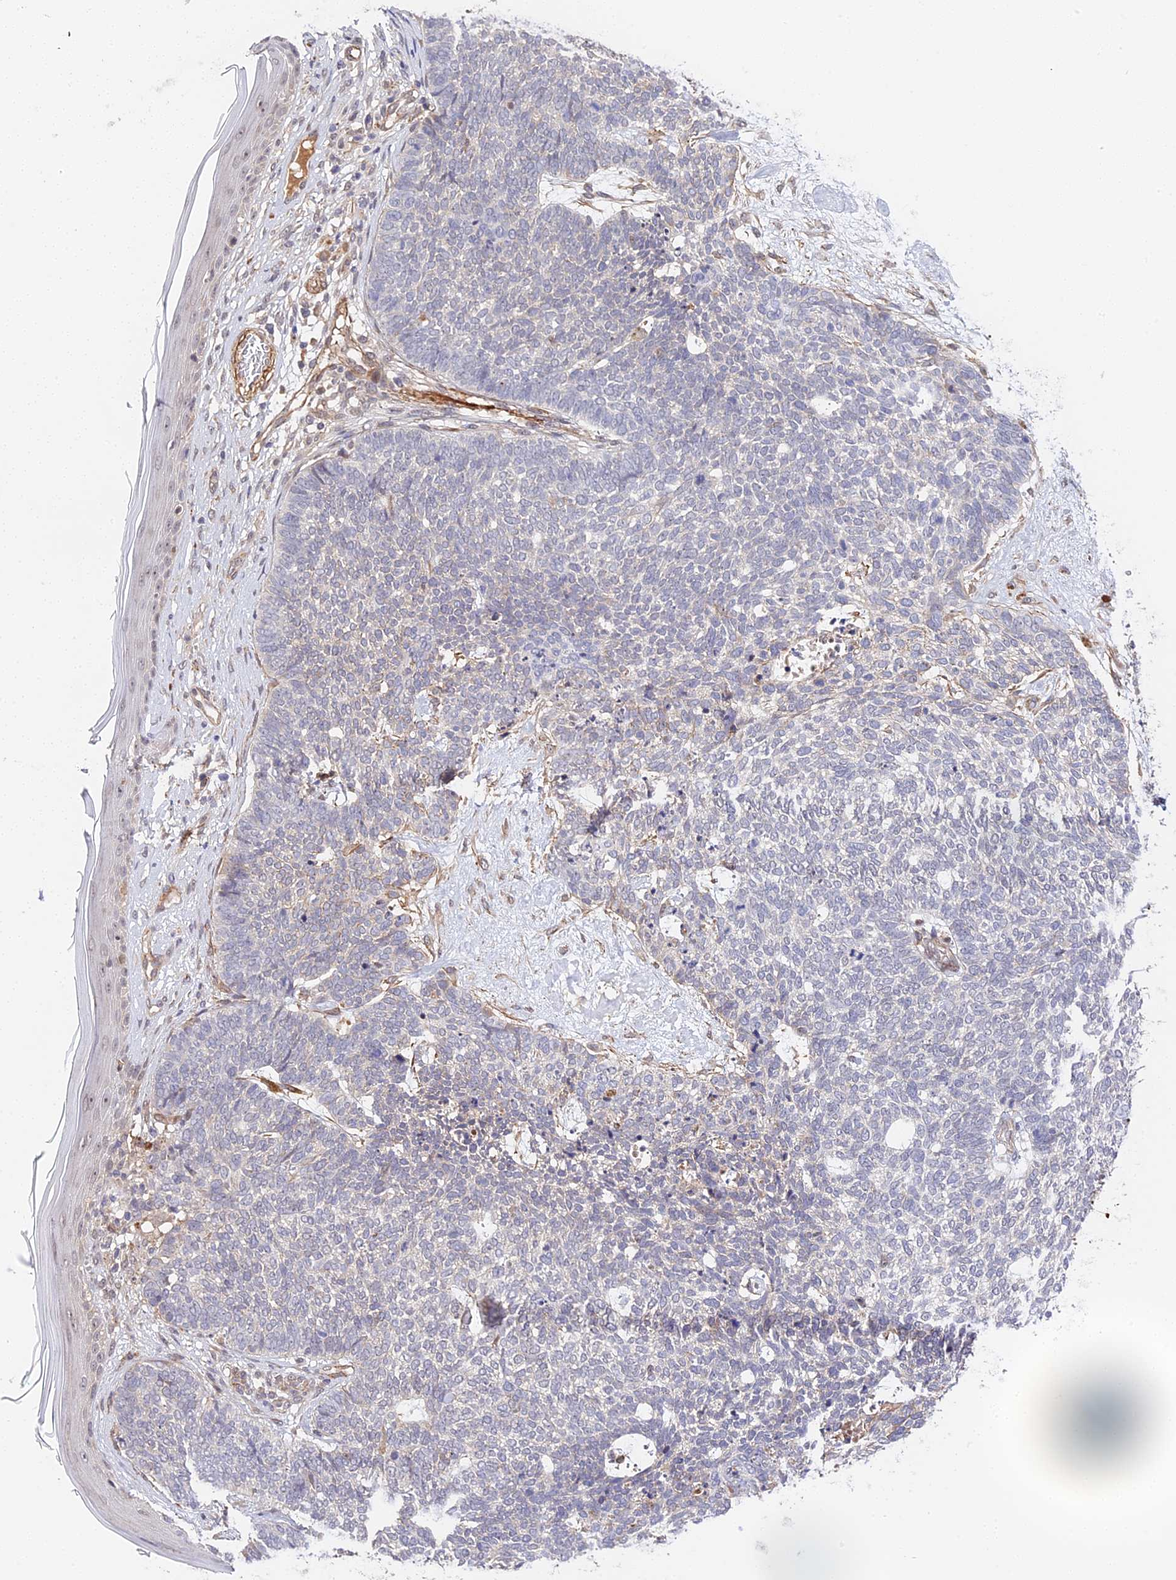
{"staining": {"intensity": "negative", "quantity": "none", "location": "none"}, "tissue": "skin cancer", "cell_type": "Tumor cells", "image_type": "cancer", "snomed": [{"axis": "morphology", "description": "Basal cell carcinoma"}, {"axis": "topography", "description": "Skin"}], "caption": "This is an IHC photomicrograph of human skin cancer. There is no positivity in tumor cells.", "gene": "IMPACT", "patient": {"sex": "female", "age": 84}}